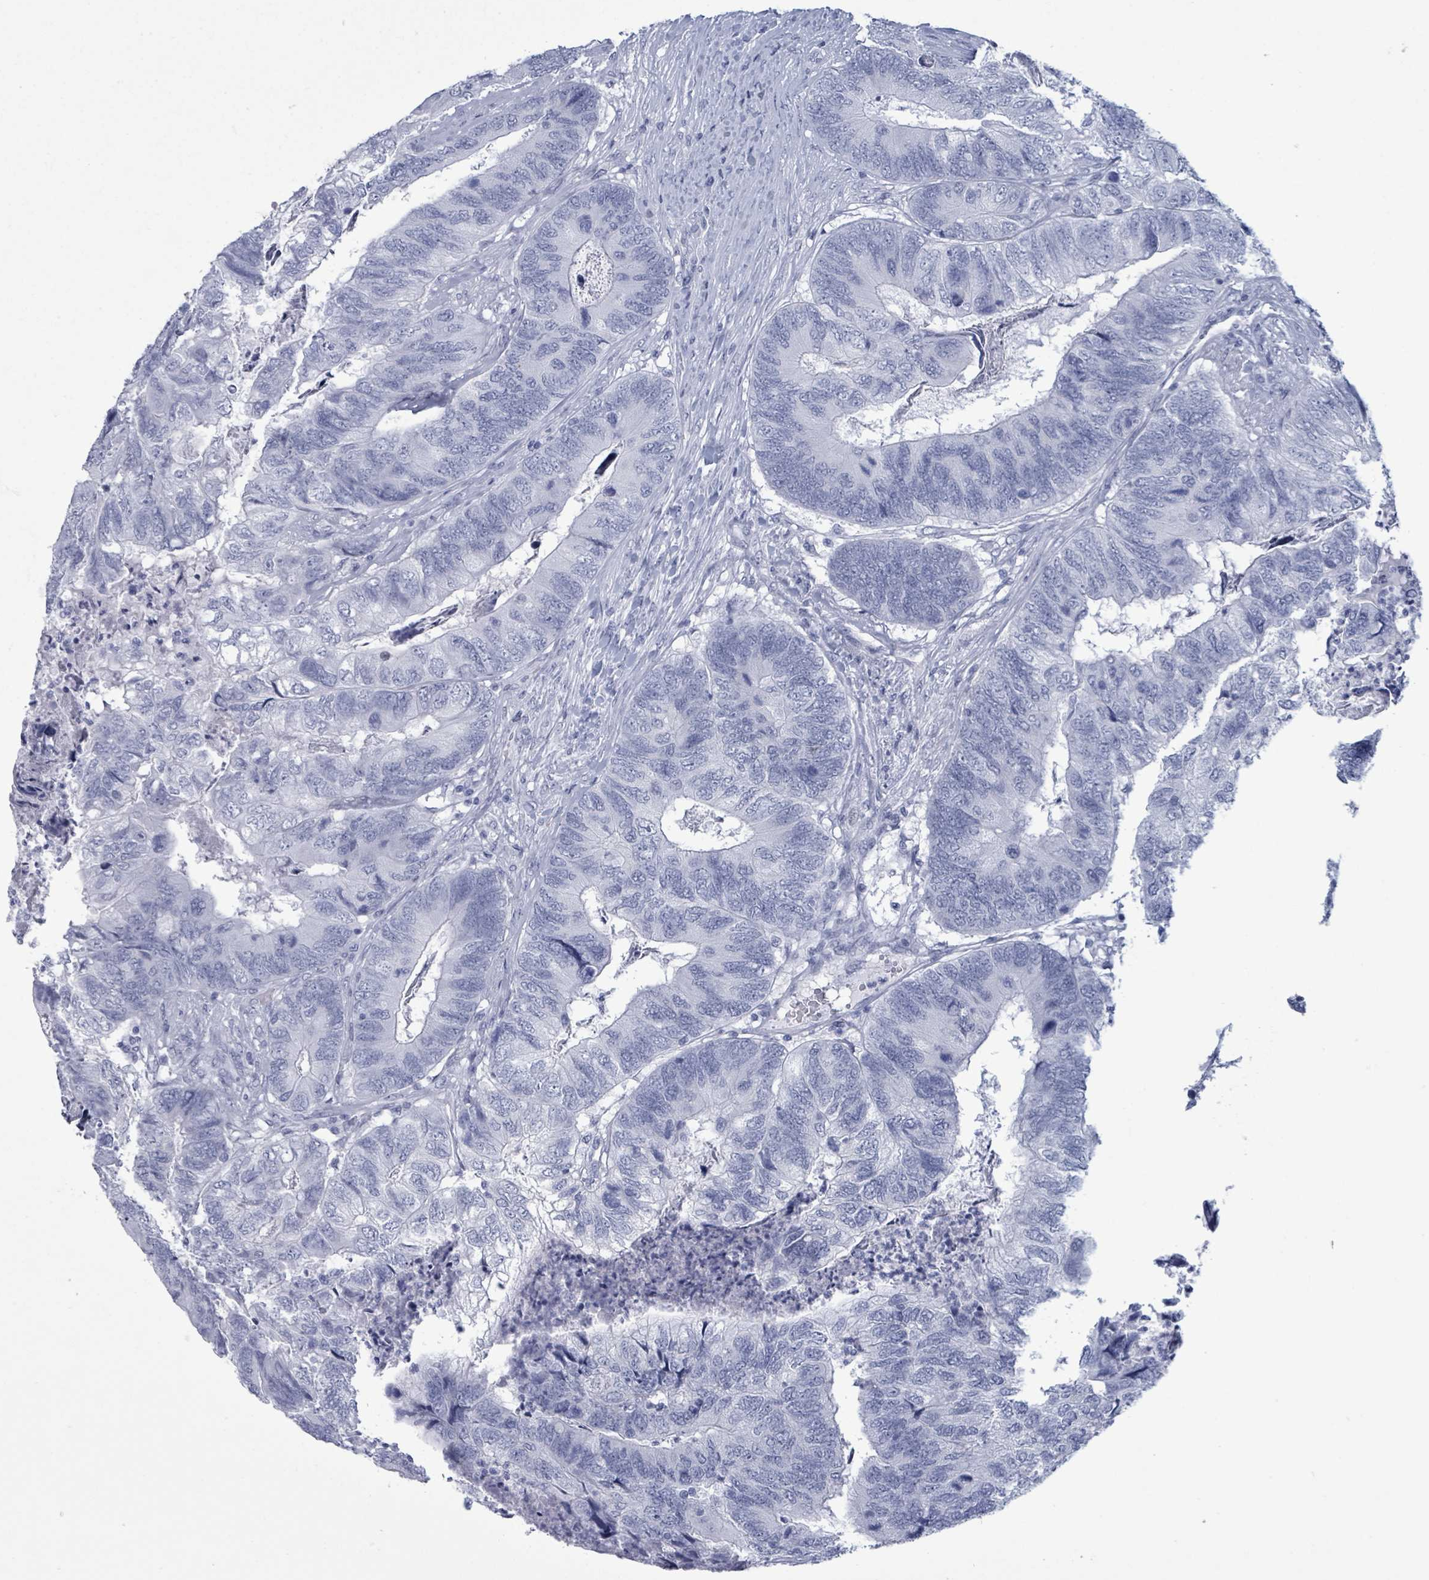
{"staining": {"intensity": "negative", "quantity": "none", "location": "none"}, "tissue": "colorectal cancer", "cell_type": "Tumor cells", "image_type": "cancer", "snomed": [{"axis": "morphology", "description": "Adenocarcinoma, NOS"}, {"axis": "topography", "description": "Colon"}], "caption": "There is no significant staining in tumor cells of colorectal adenocarcinoma.", "gene": "NKX2-1", "patient": {"sex": "female", "age": 67}}